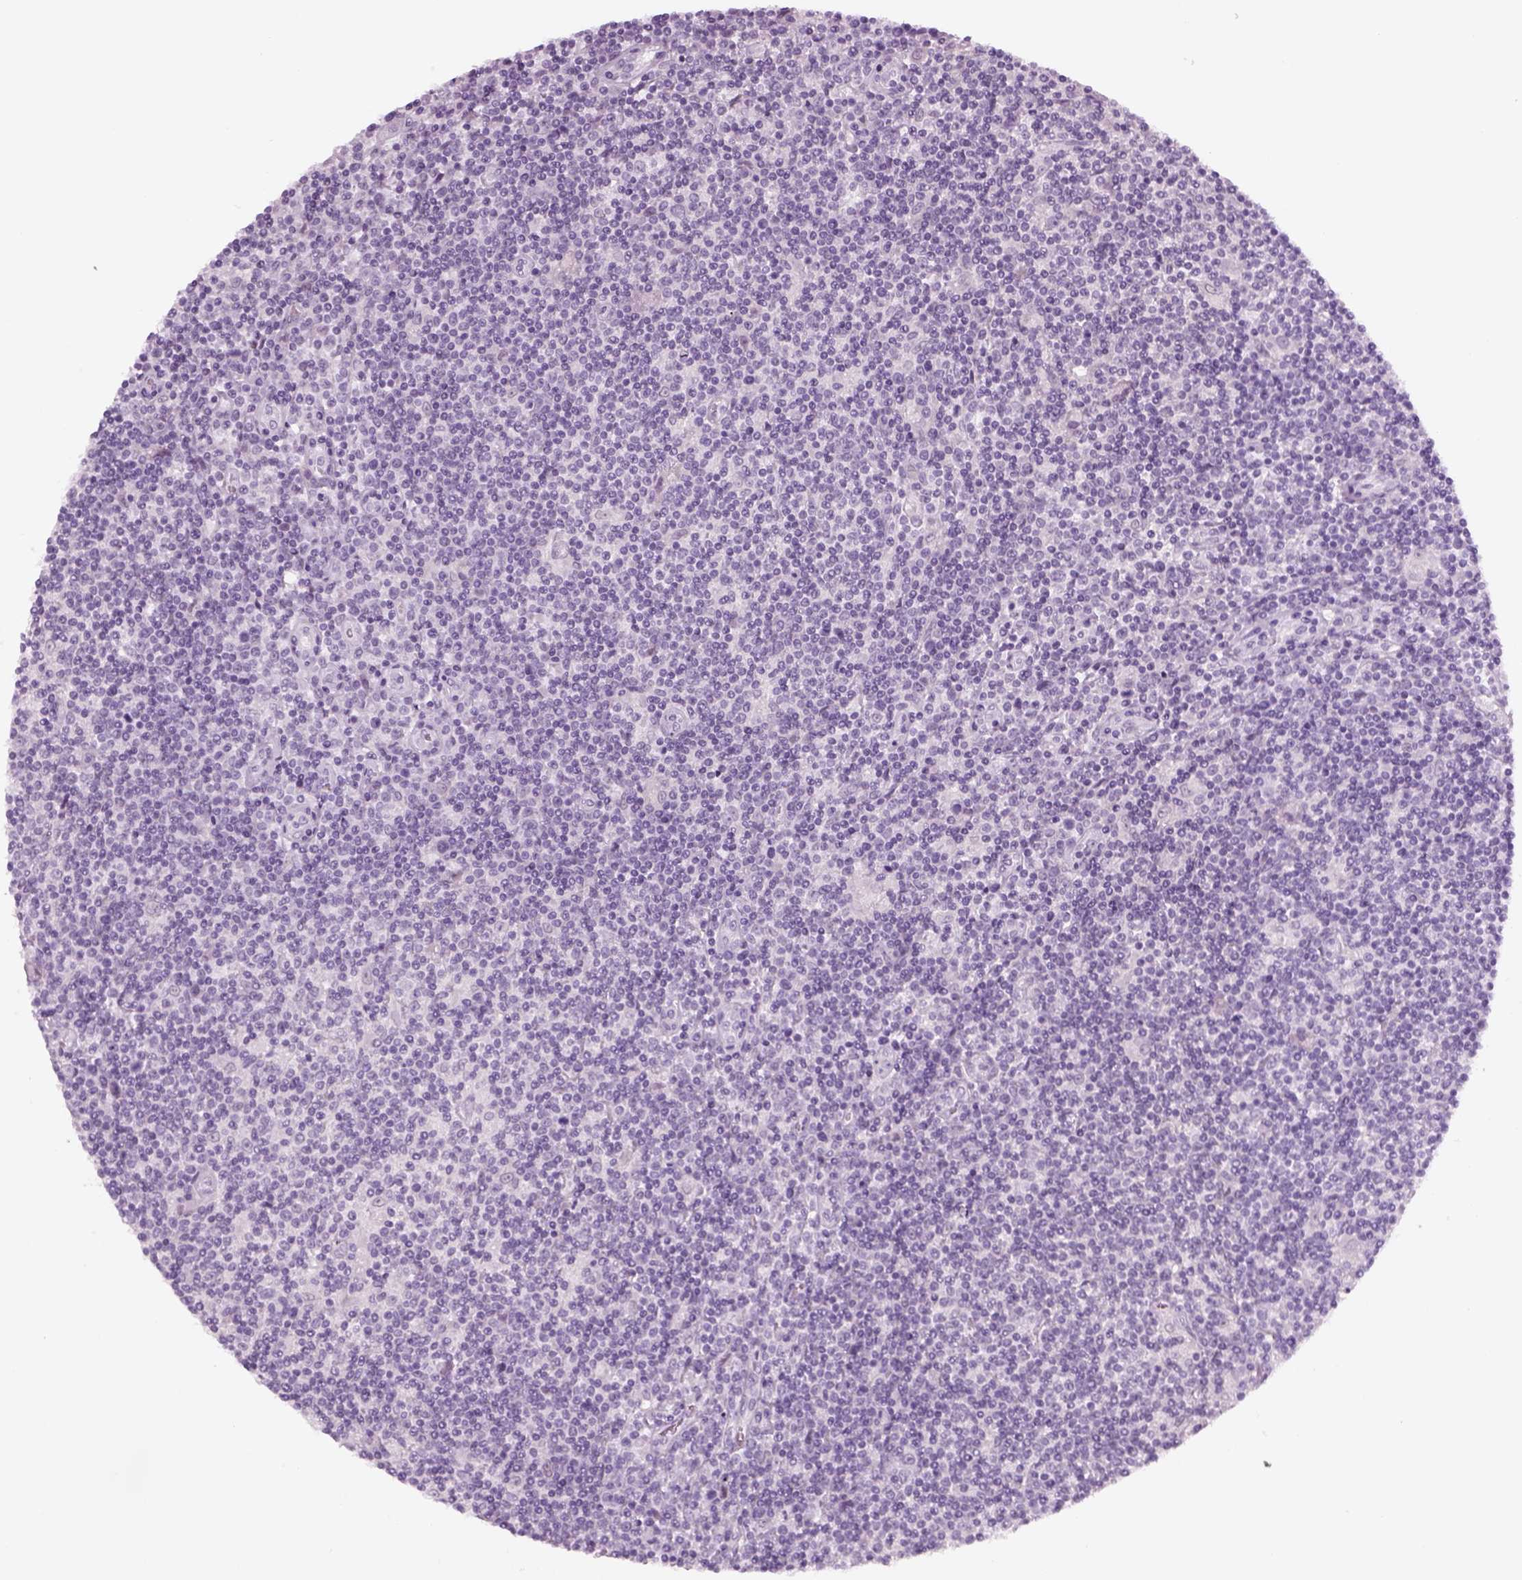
{"staining": {"intensity": "negative", "quantity": "none", "location": "none"}, "tissue": "lymphoma", "cell_type": "Tumor cells", "image_type": "cancer", "snomed": [{"axis": "morphology", "description": "Hodgkin's disease, NOS"}, {"axis": "topography", "description": "Lymph node"}], "caption": "The histopathology image demonstrates no significant staining in tumor cells of Hodgkin's disease. (DAB immunohistochemistry visualized using brightfield microscopy, high magnification).", "gene": "KRT75", "patient": {"sex": "male", "age": 40}}